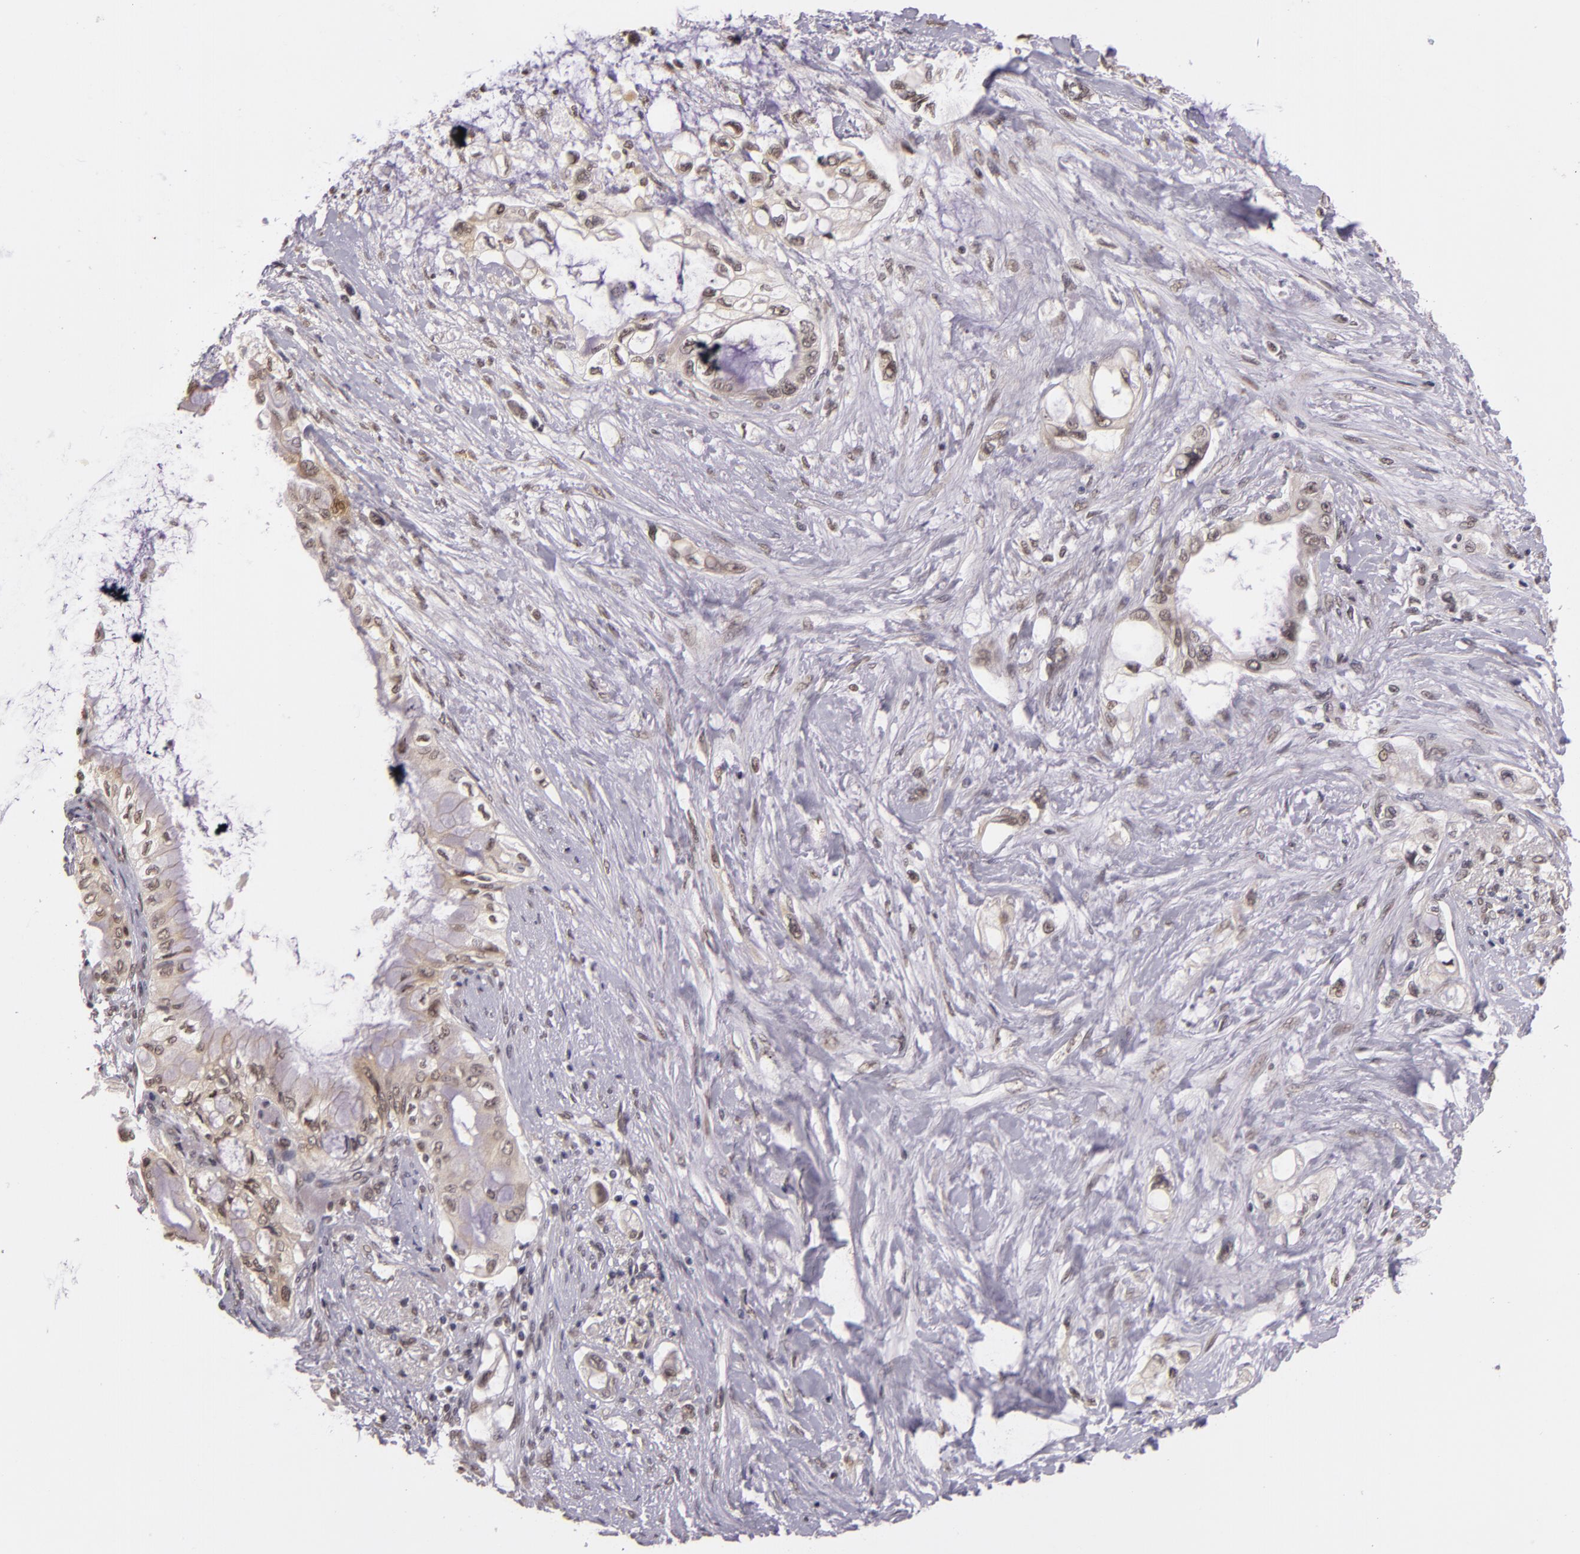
{"staining": {"intensity": "weak", "quantity": "<25%", "location": "cytoplasmic/membranous,nuclear"}, "tissue": "pancreatic cancer", "cell_type": "Tumor cells", "image_type": "cancer", "snomed": [{"axis": "morphology", "description": "Adenocarcinoma, NOS"}, {"axis": "topography", "description": "Pancreas"}], "caption": "Immunohistochemical staining of pancreatic adenocarcinoma demonstrates no significant expression in tumor cells.", "gene": "ALX1", "patient": {"sex": "female", "age": 70}}